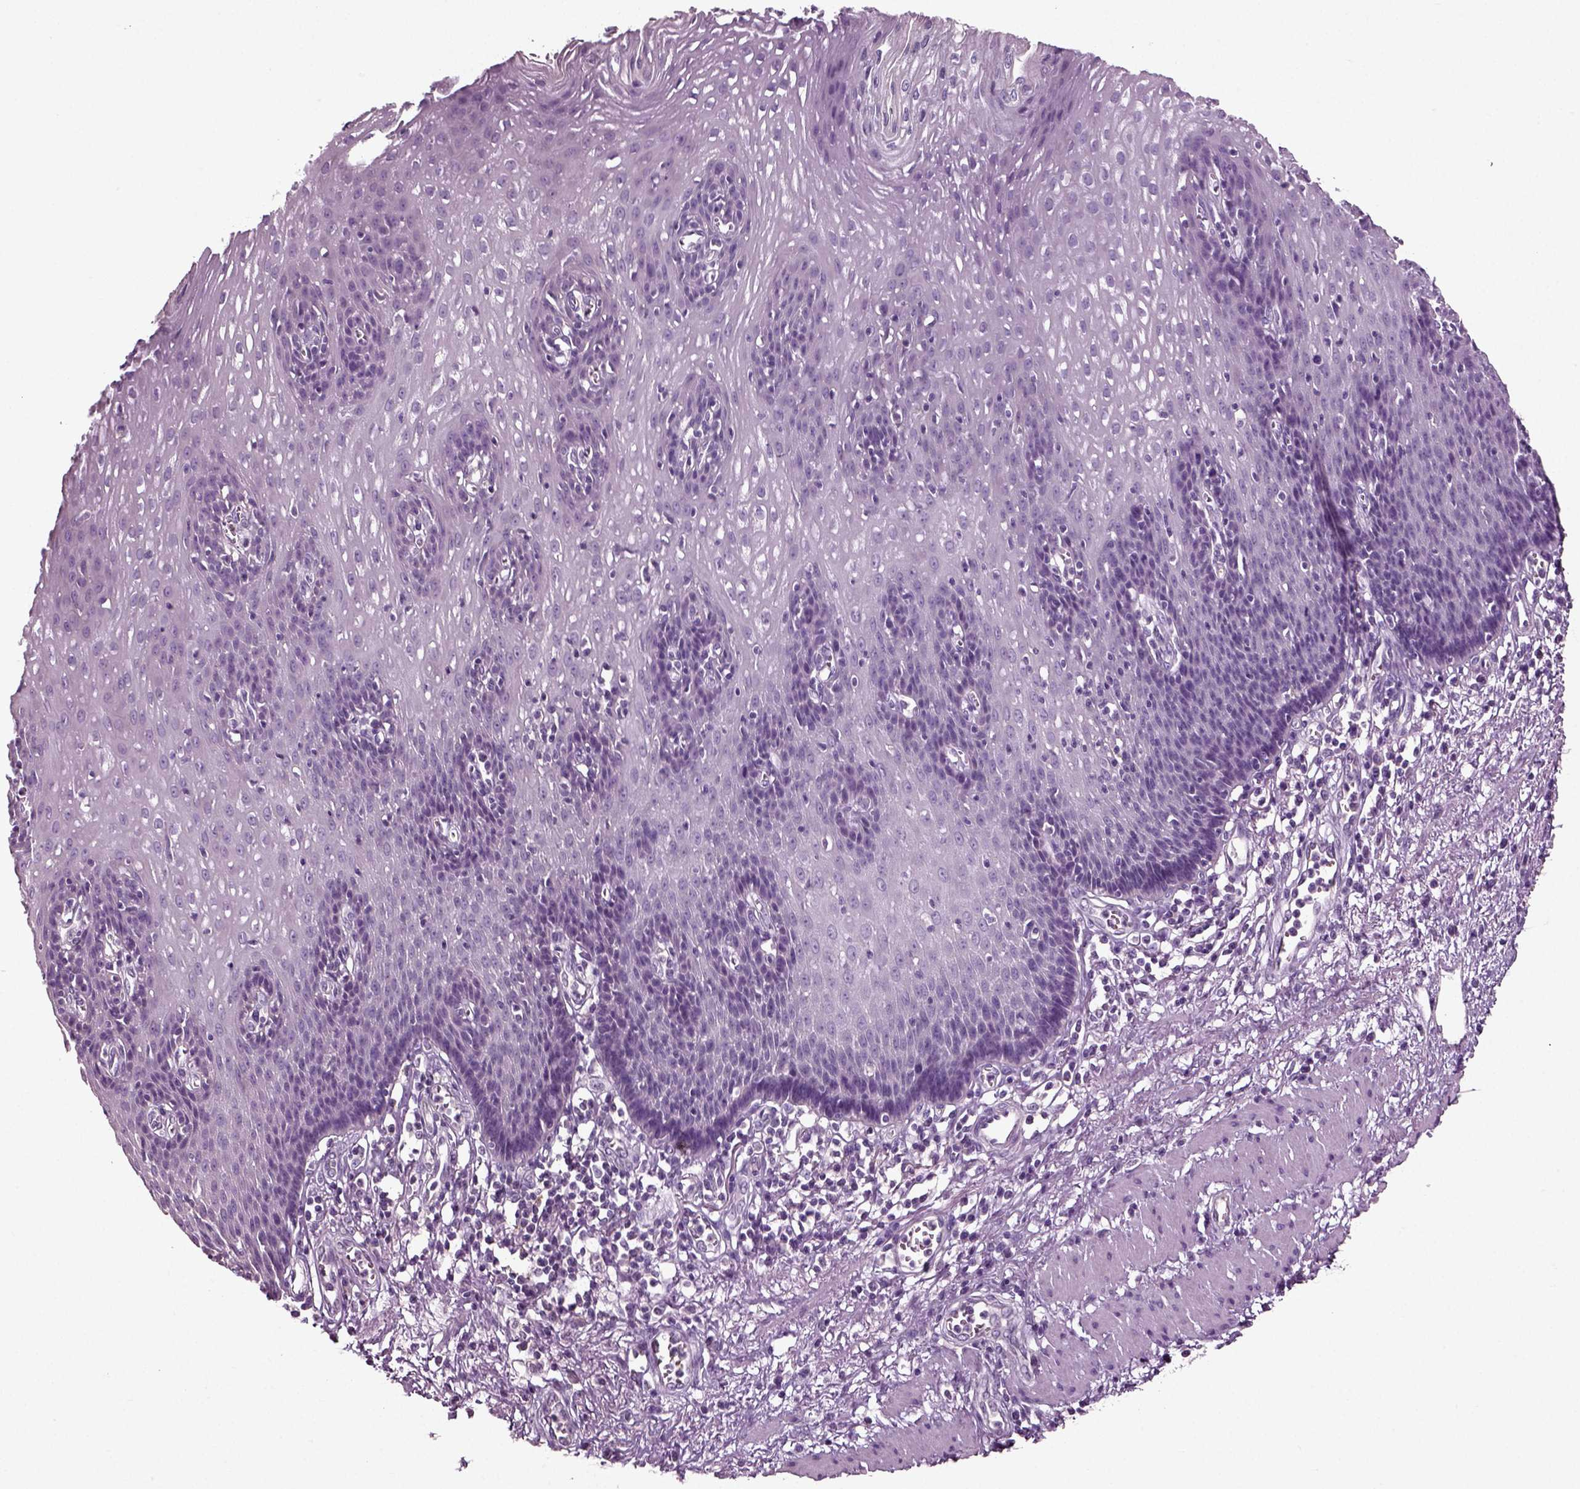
{"staining": {"intensity": "negative", "quantity": "none", "location": "none"}, "tissue": "esophagus", "cell_type": "Squamous epithelial cells", "image_type": "normal", "snomed": [{"axis": "morphology", "description": "Normal tissue, NOS"}, {"axis": "topography", "description": "Esophagus"}], "caption": "Squamous epithelial cells show no significant staining in benign esophagus.", "gene": "DEFB118", "patient": {"sex": "male", "age": 57}}